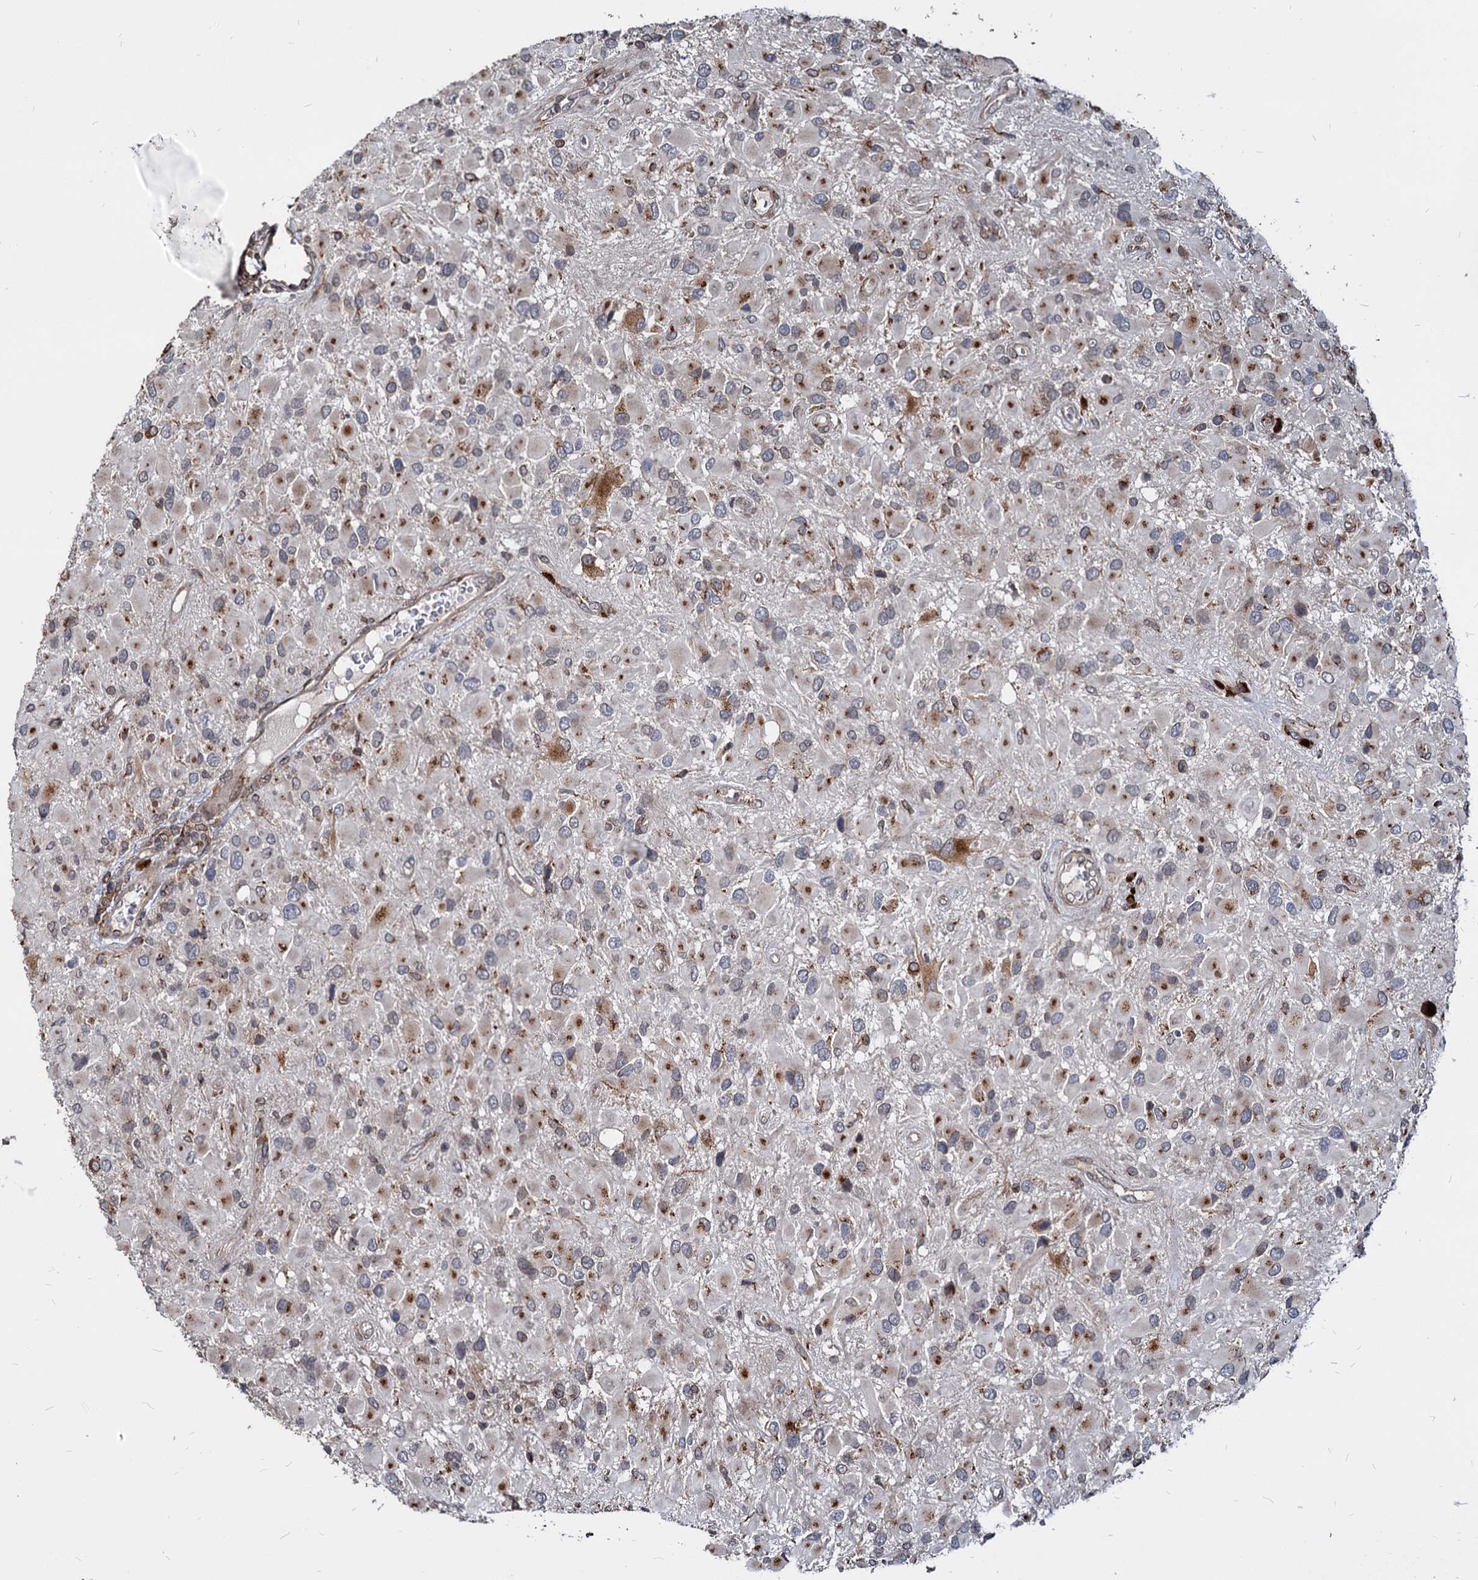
{"staining": {"intensity": "moderate", "quantity": "<25%", "location": "cytoplasmic/membranous"}, "tissue": "glioma", "cell_type": "Tumor cells", "image_type": "cancer", "snomed": [{"axis": "morphology", "description": "Glioma, malignant, High grade"}, {"axis": "topography", "description": "Brain"}], "caption": "Malignant glioma (high-grade) stained with a brown dye exhibits moderate cytoplasmic/membranous positive staining in about <25% of tumor cells.", "gene": "SAAL1", "patient": {"sex": "male", "age": 53}}